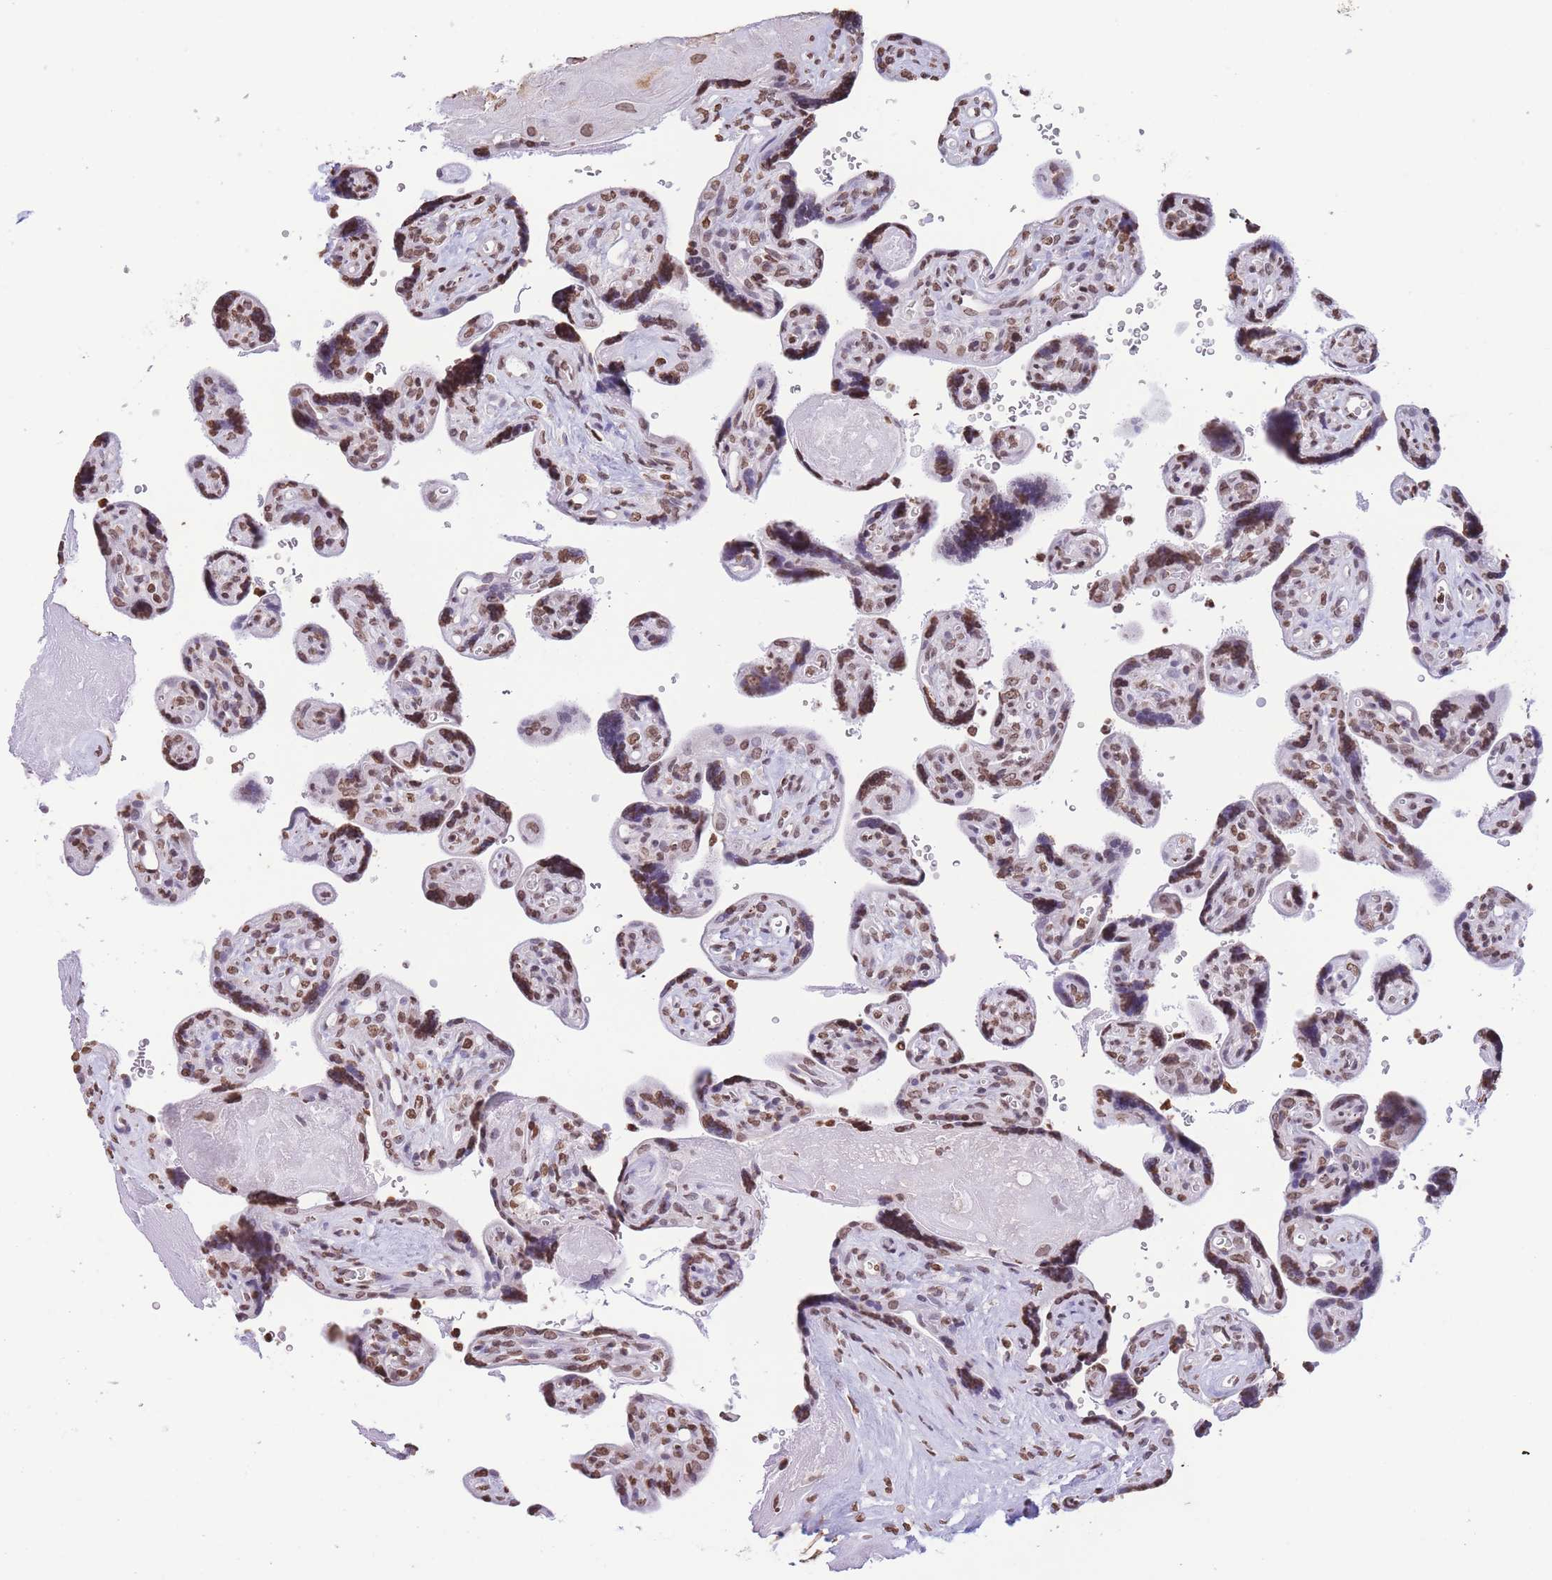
{"staining": {"intensity": "moderate", "quantity": ">75%", "location": "nuclear"}, "tissue": "placenta", "cell_type": "Decidual cells", "image_type": "normal", "snomed": [{"axis": "morphology", "description": "Normal tissue, NOS"}, {"axis": "topography", "description": "Placenta"}], "caption": "Immunohistochemical staining of normal human placenta demonstrates >75% levels of moderate nuclear protein staining in approximately >75% of decidual cells.", "gene": "H2BC10", "patient": {"sex": "female", "age": 39}}